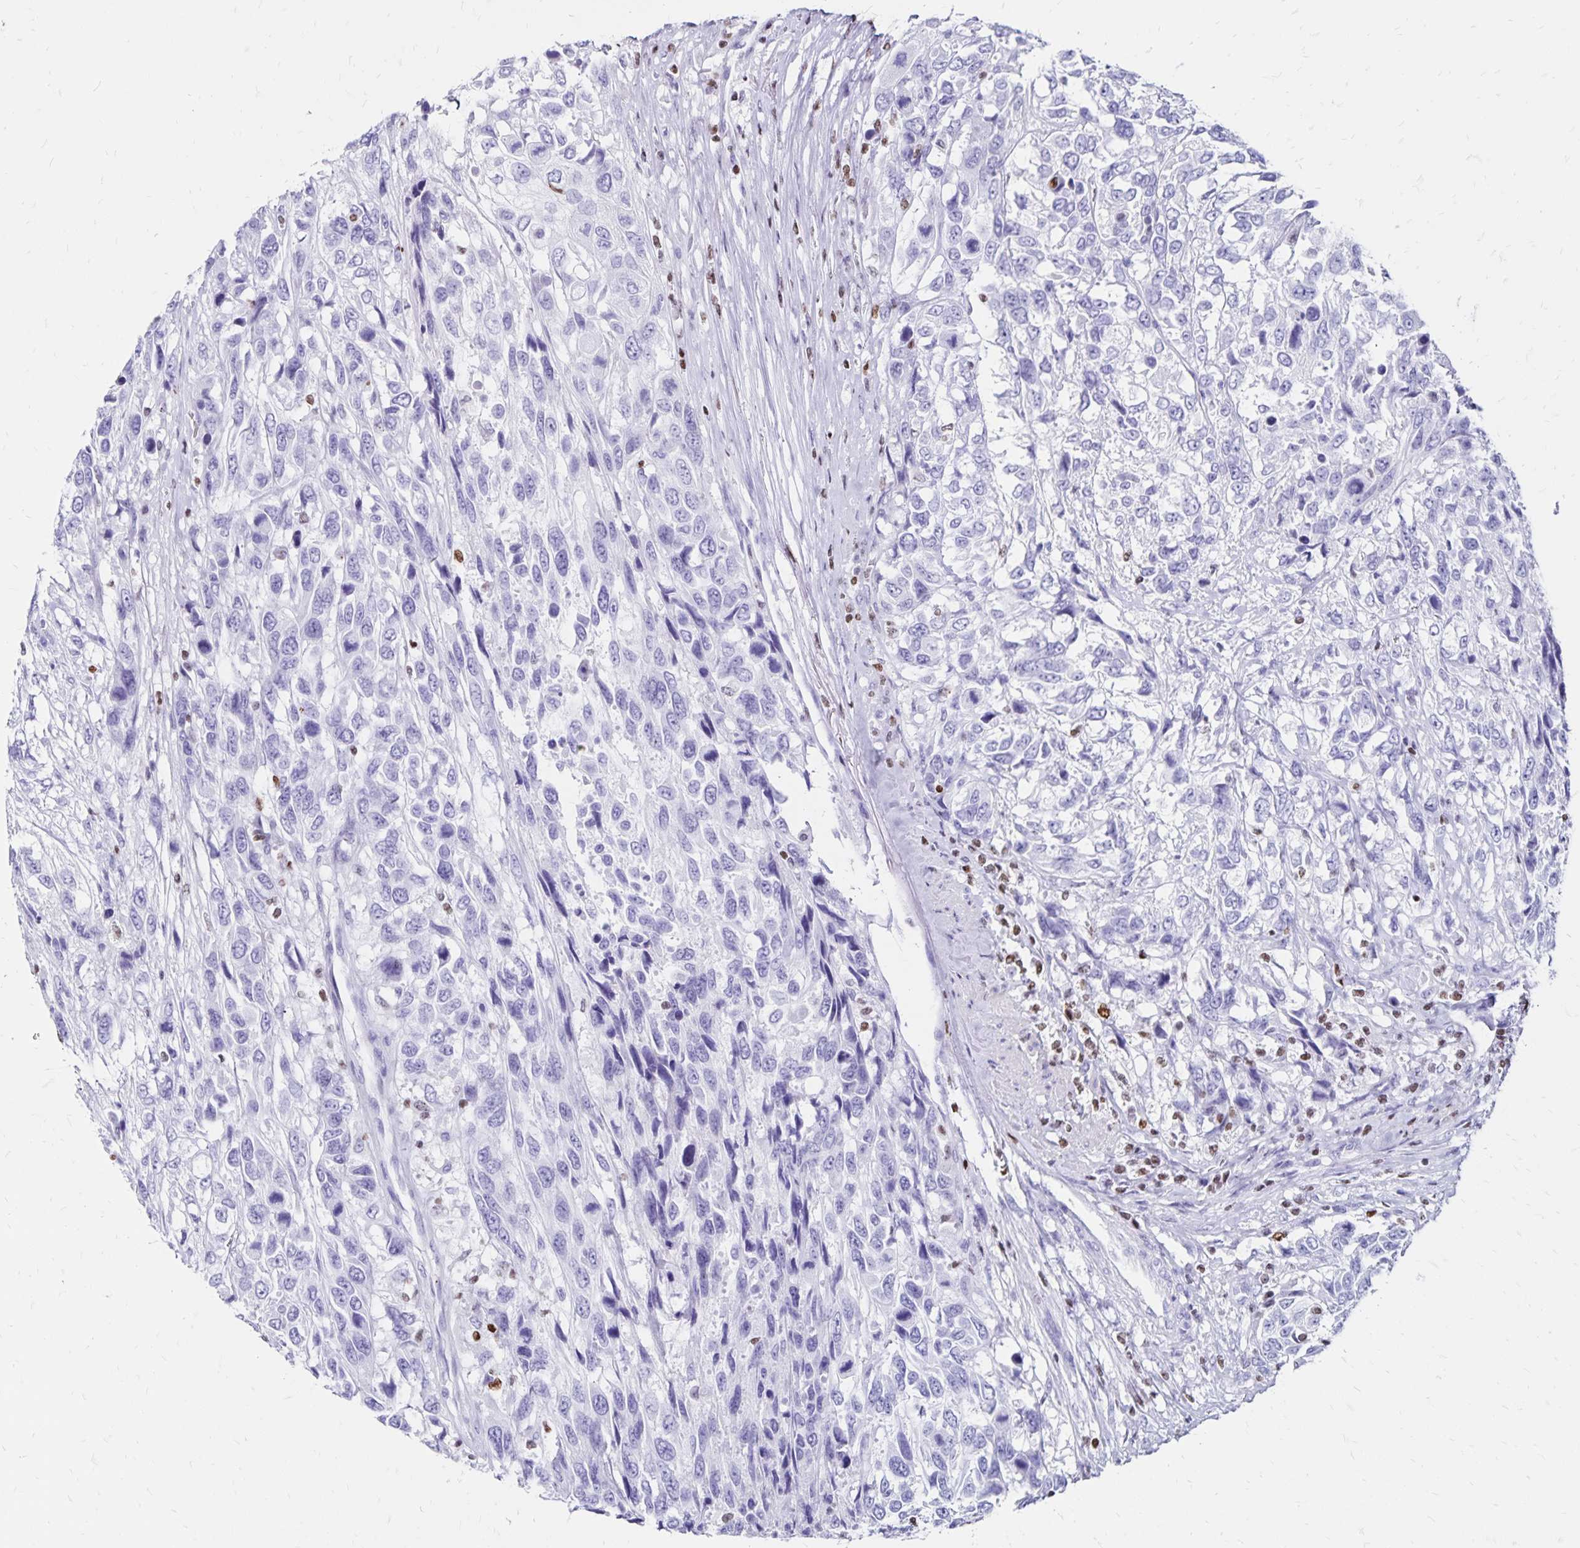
{"staining": {"intensity": "negative", "quantity": "none", "location": "none"}, "tissue": "urothelial cancer", "cell_type": "Tumor cells", "image_type": "cancer", "snomed": [{"axis": "morphology", "description": "Urothelial carcinoma, High grade"}, {"axis": "topography", "description": "Urinary bladder"}], "caption": "Urothelial carcinoma (high-grade) was stained to show a protein in brown. There is no significant expression in tumor cells.", "gene": "IKZF1", "patient": {"sex": "female", "age": 70}}